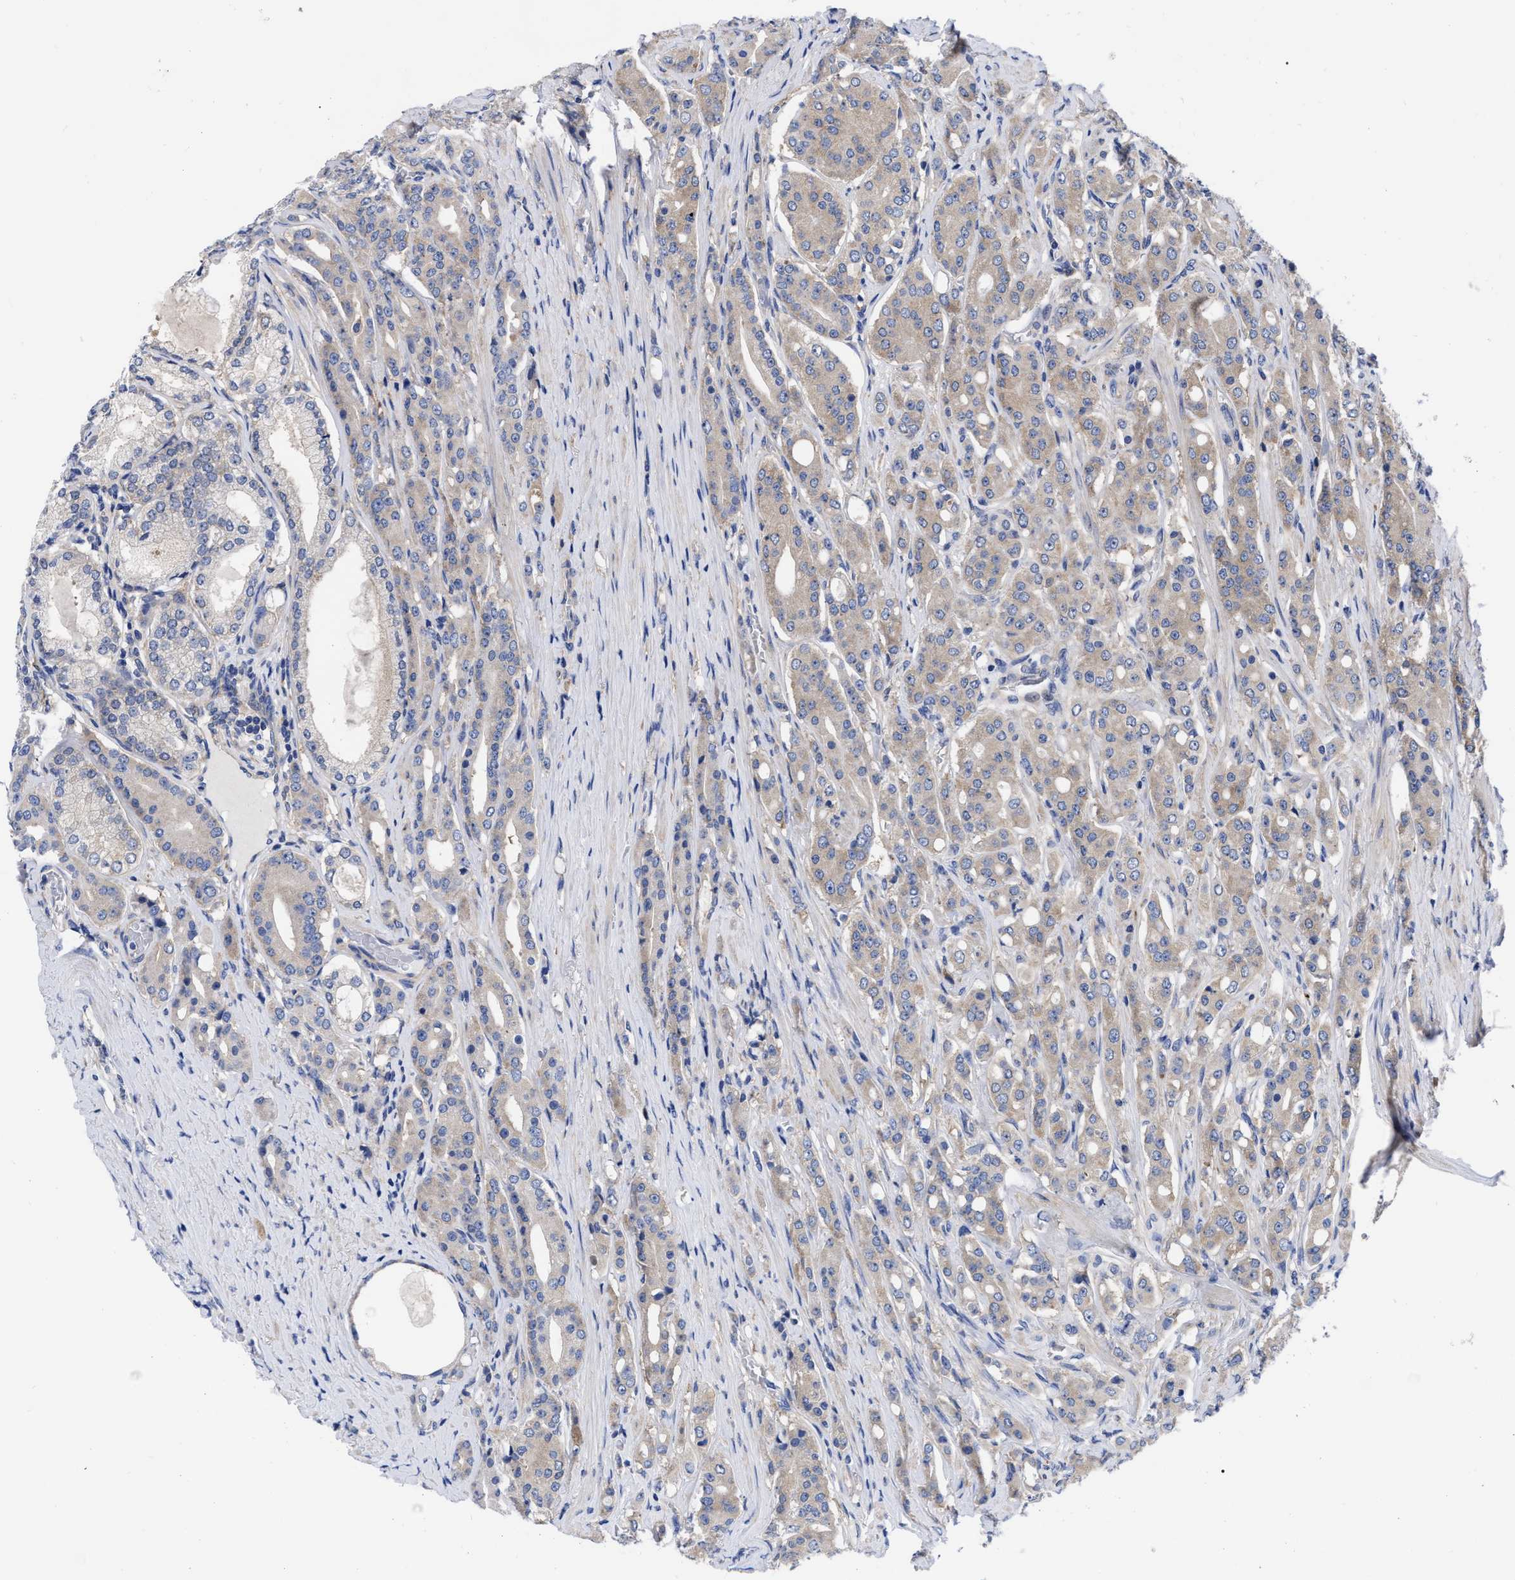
{"staining": {"intensity": "weak", "quantity": "<25%", "location": "cytoplasmic/membranous"}, "tissue": "prostate cancer", "cell_type": "Tumor cells", "image_type": "cancer", "snomed": [{"axis": "morphology", "description": "Adenocarcinoma, High grade"}, {"axis": "topography", "description": "Prostate"}], "caption": "High magnification brightfield microscopy of prostate cancer stained with DAB (3,3'-diaminobenzidine) (brown) and counterstained with hematoxylin (blue): tumor cells show no significant staining.", "gene": "RBKS", "patient": {"sex": "male", "age": 71}}